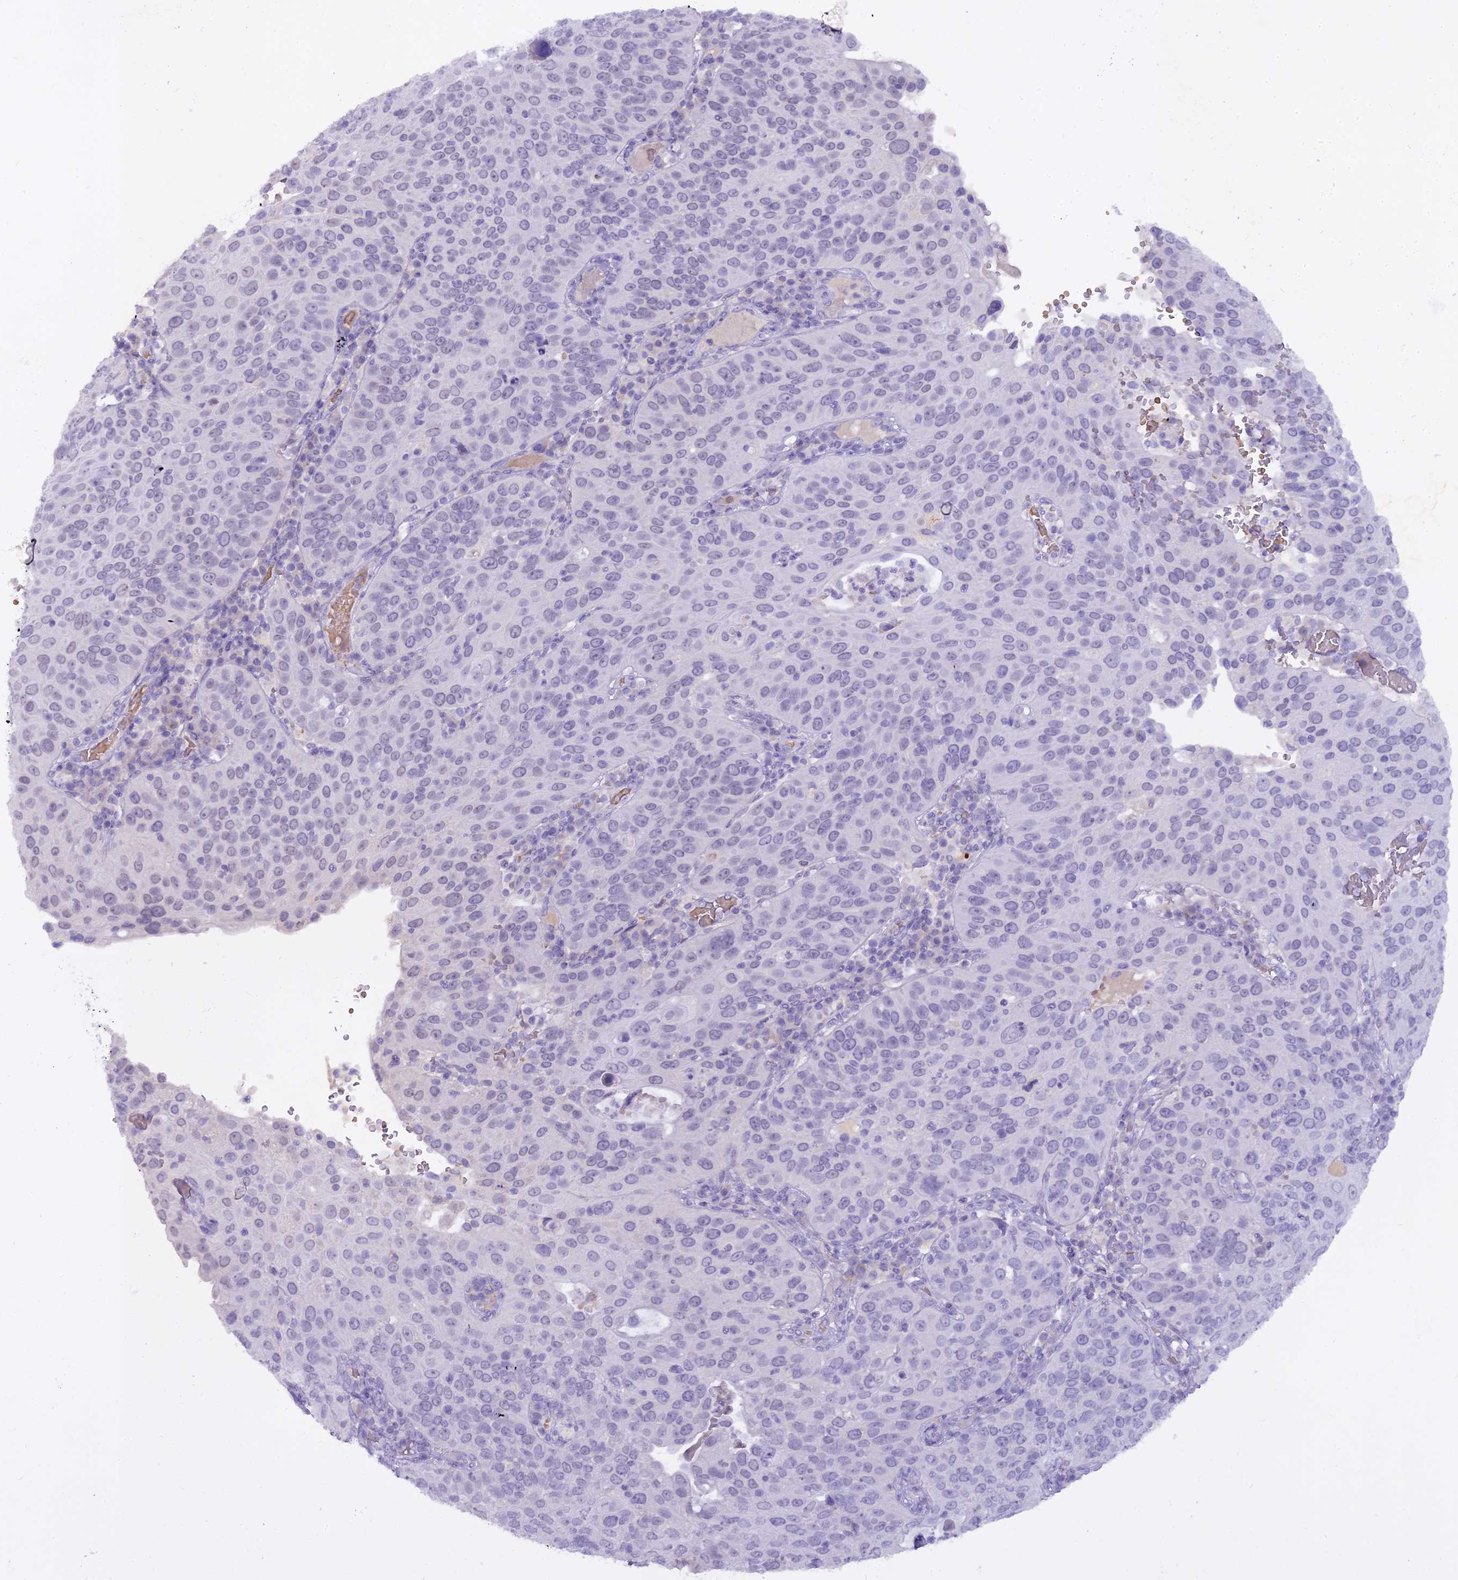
{"staining": {"intensity": "negative", "quantity": "none", "location": "none"}, "tissue": "cervical cancer", "cell_type": "Tumor cells", "image_type": "cancer", "snomed": [{"axis": "morphology", "description": "Squamous cell carcinoma, NOS"}, {"axis": "topography", "description": "Cervix"}], "caption": "This is an immunohistochemistry histopathology image of human cervical cancer (squamous cell carcinoma). There is no expression in tumor cells.", "gene": "OSTN", "patient": {"sex": "female", "age": 36}}